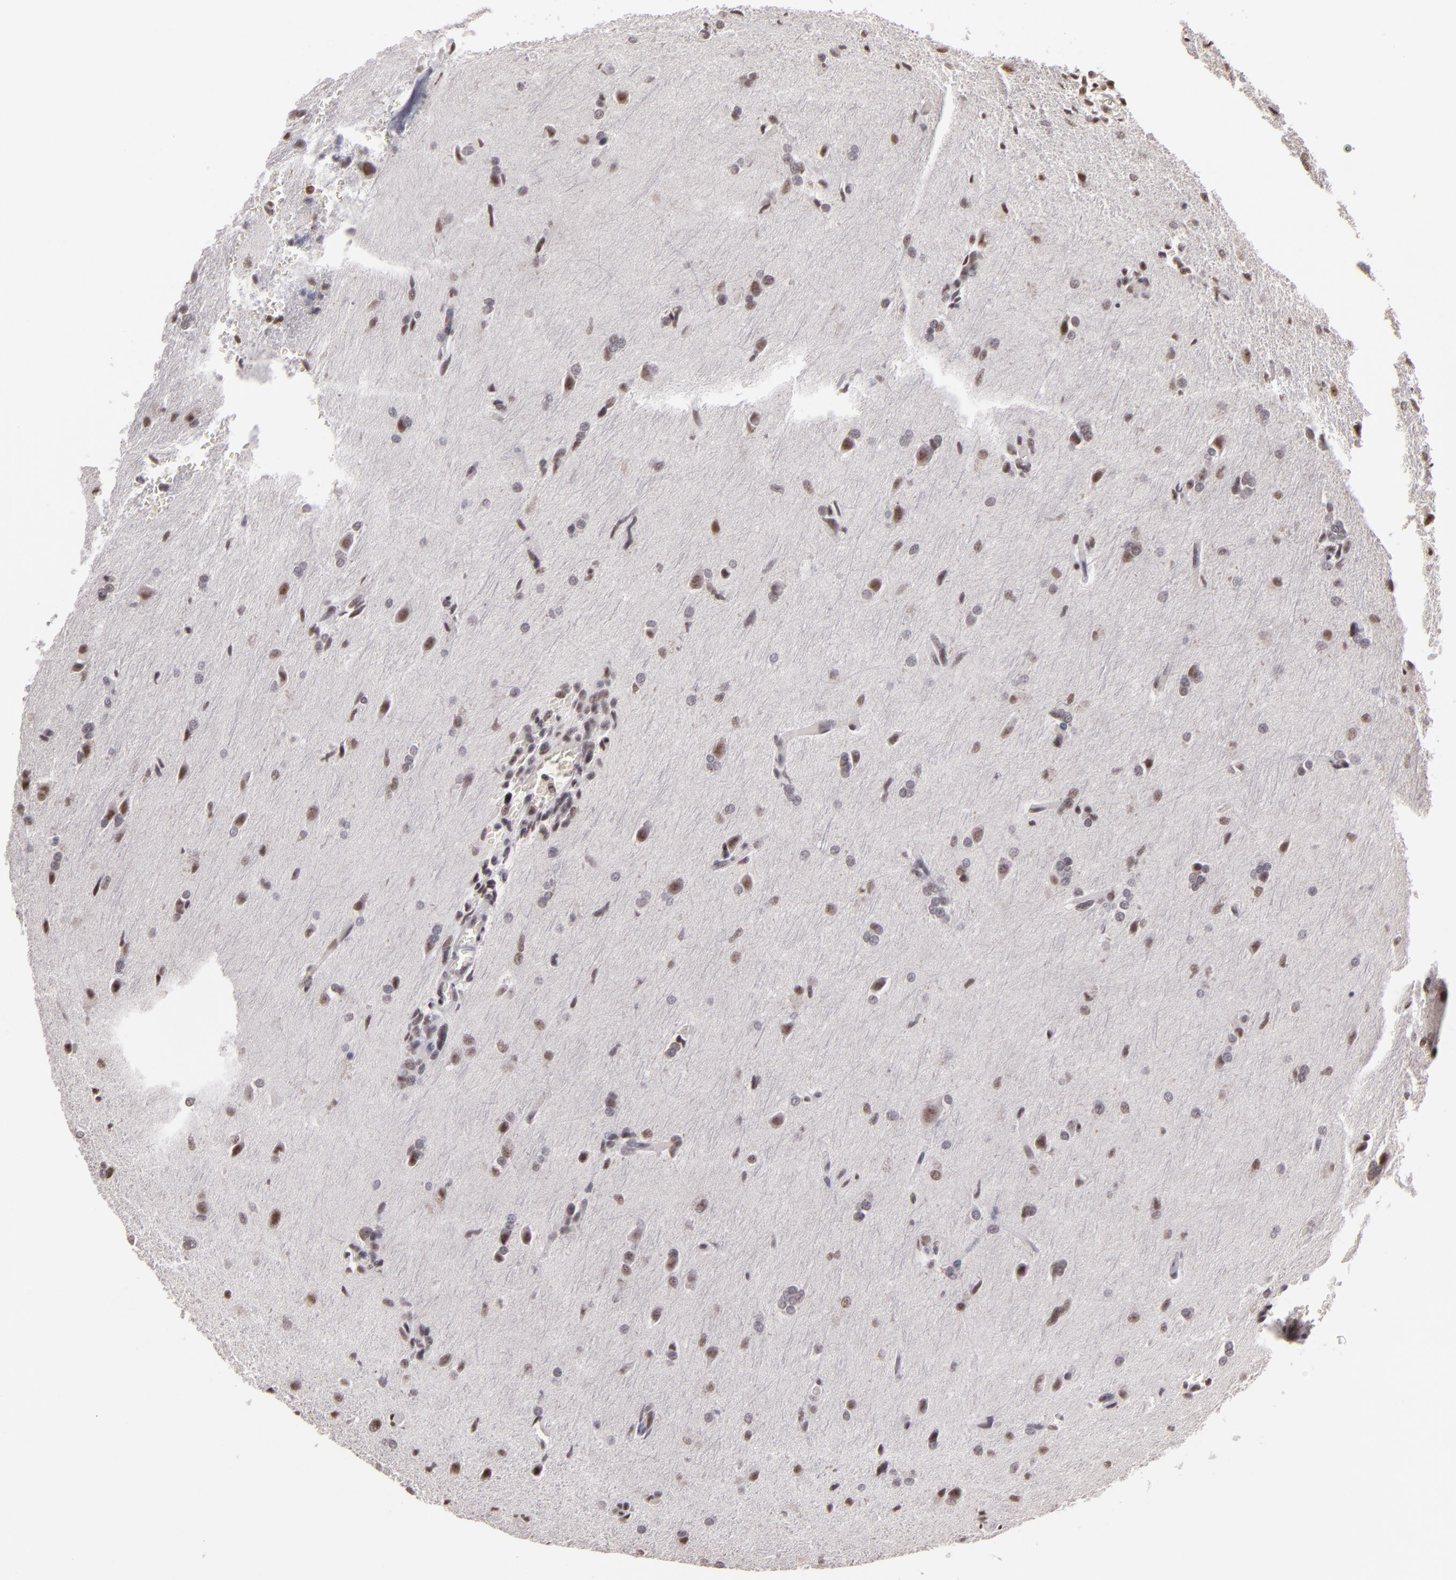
{"staining": {"intensity": "moderate", "quantity": "<25%", "location": "nuclear"}, "tissue": "glioma", "cell_type": "Tumor cells", "image_type": "cancer", "snomed": [{"axis": "morphology", "description": "Glioma, malignant, High grade"}, {"axis": "topography", "description": "Brain"}], "caption": "DAB immunohistochemical staining of malignant glioma (high-grade) displays moderate nuclear protein positivity in approximately <25% of tumor cells.", "gene": "INTS6", "patient": {"sex": "male", "age": 68}}